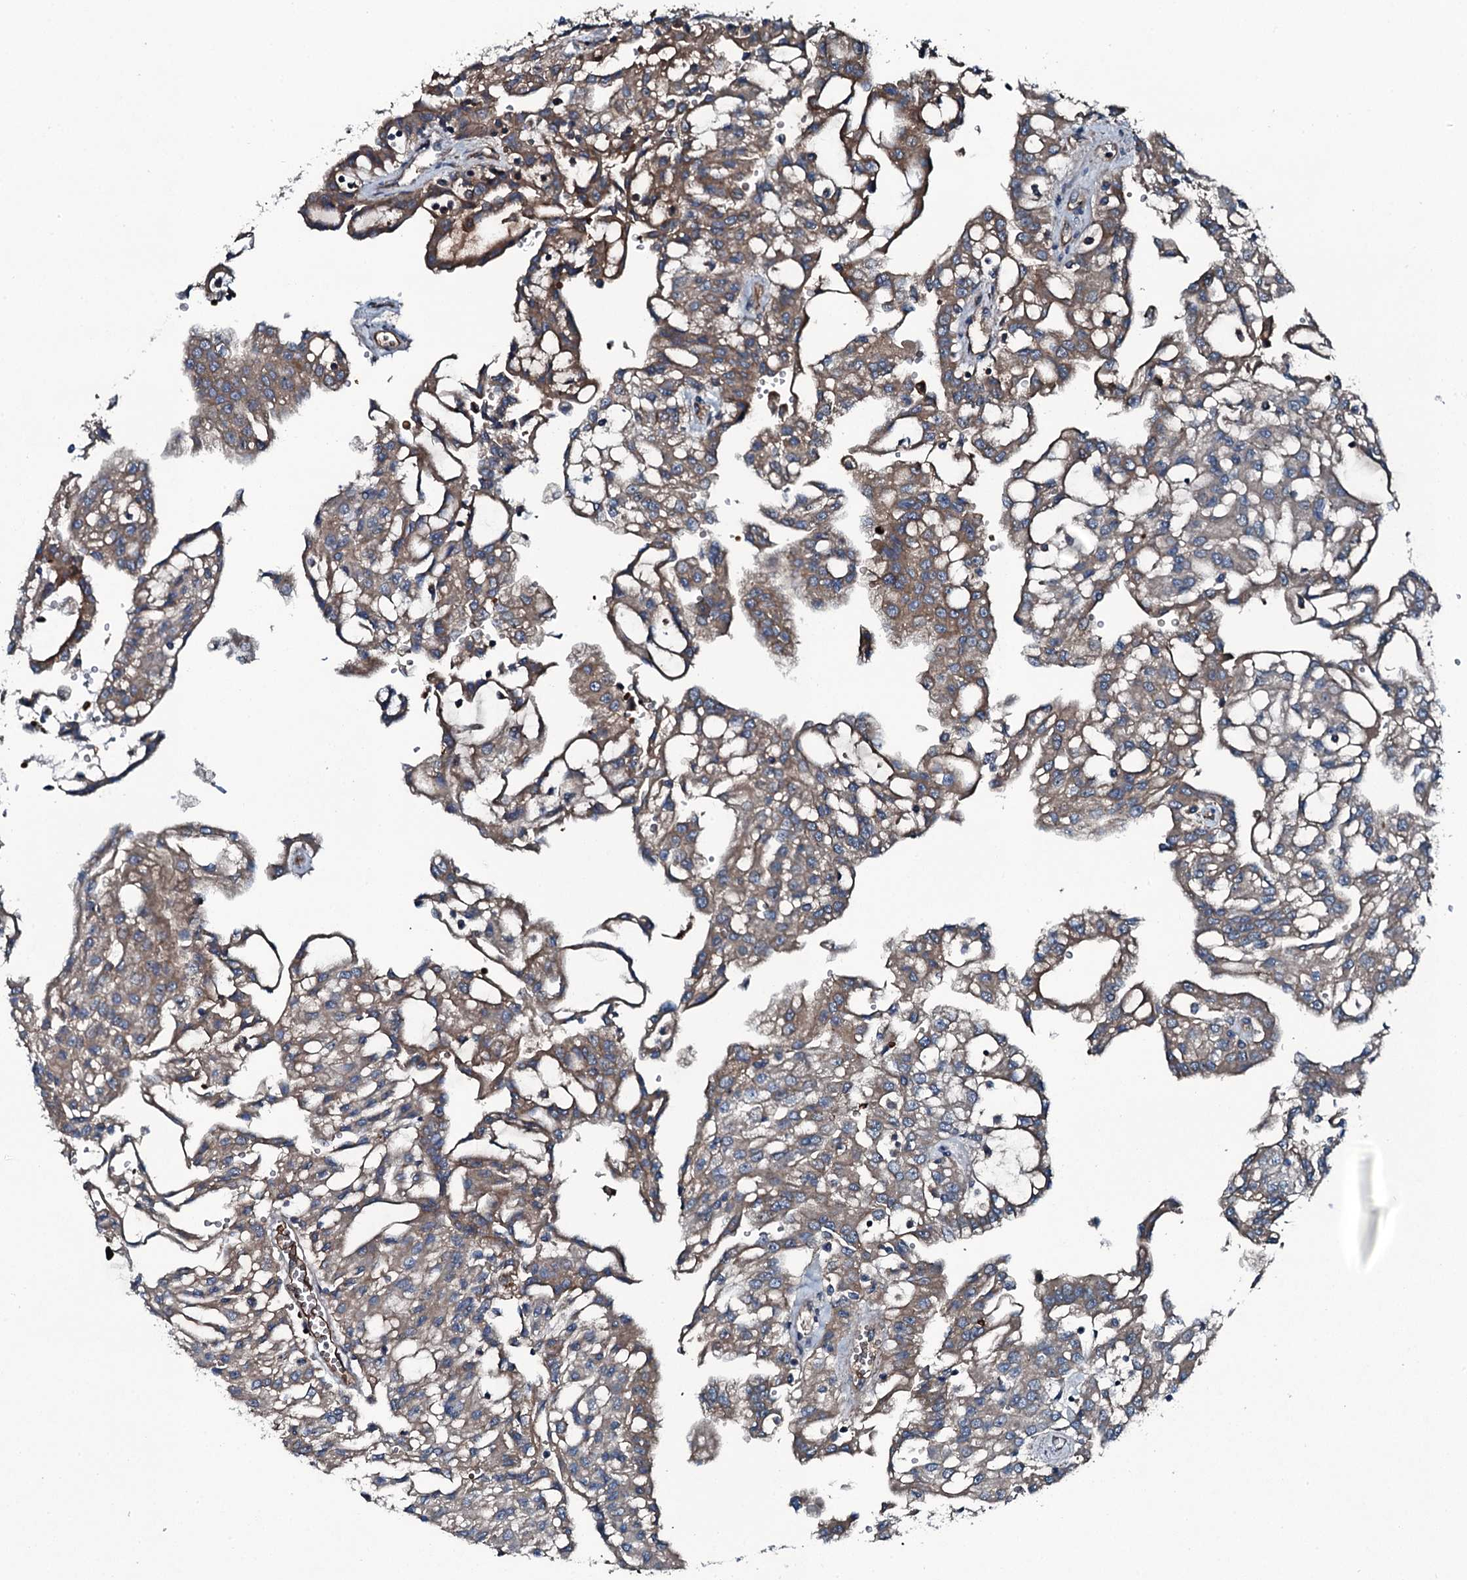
{"staining": {"intensity": "moderate", "quantity": "25%-75%", "location": "cytoplasmic/membranous"}, "tissue": "renal cancer", "cell_type": "Tumor cells", "image_type": "cancer", "snomed": [{"axis": "morphology", "description": "Adenocarcinoma, NOS"}, {"axis": "topography", "description": "Kidney"}], "caption": "Immunohistochemistry (IHC) micrograph of neoplastic tissue: renal adenocarcinoma stained using IHC exhibits medium levels of moderate protein expression localized specifically in the cytoplasmic/membranous of tumor cells, appearing as a cytoplasmic/membranous brown color.", "gene": "TRIM7", "patient": {"sex": "male", "age": 63}}